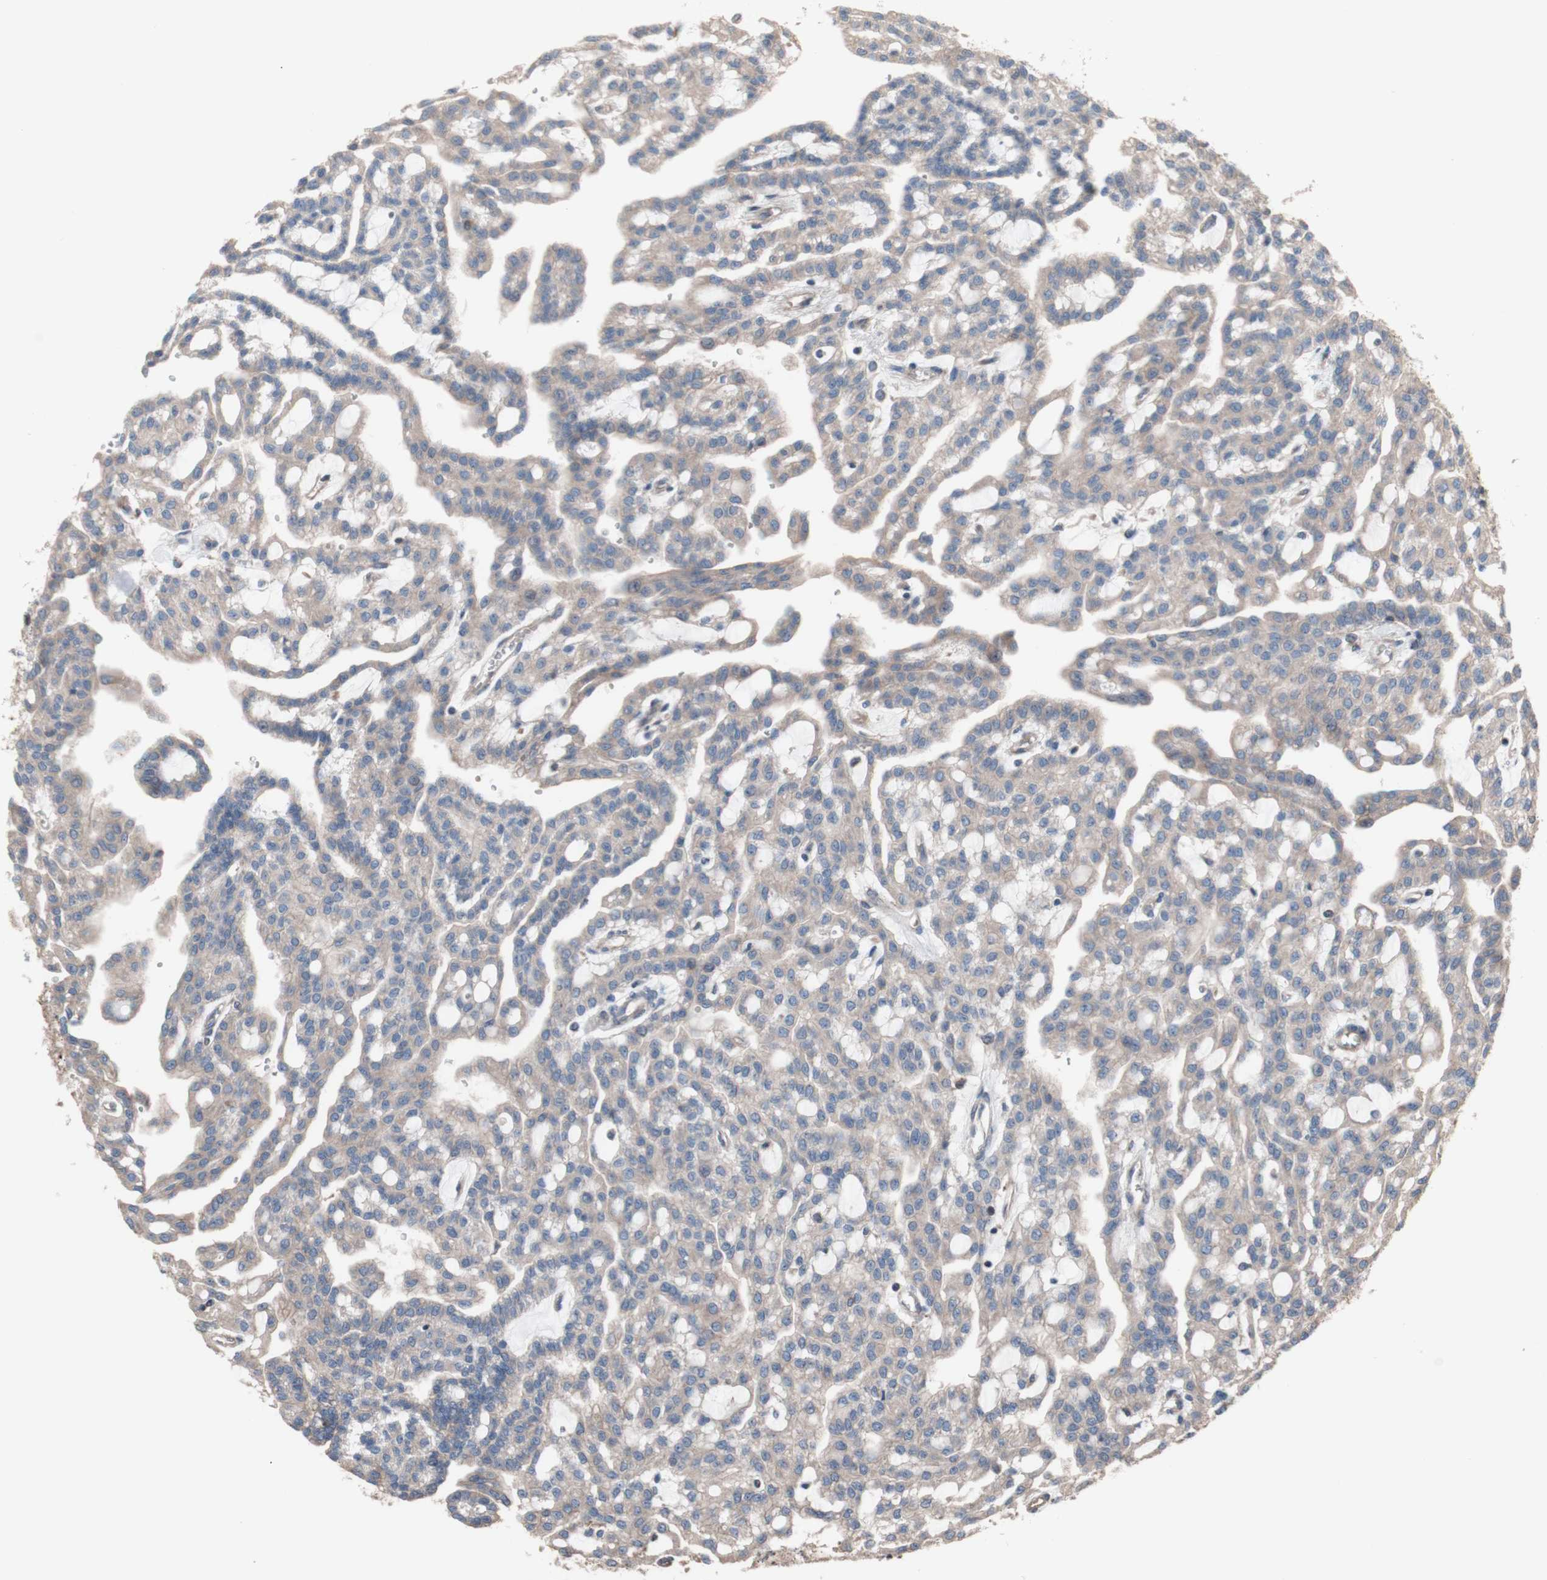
{"staining": {"intensity": "weak", "quantity": ">75%", "location": "cytoplasmic/membranous"}, "tissue": "renal cancer", "cell_type": "Tumor cells", "image_type": "cancer", "snomed": [{"axis": "morphology", "description": "Adenocarcinoma, NOS"}, {"axis": "topography", "description": "Kidney"}], "caption": "The micrograph exhibits a brown stain indicating the presence of a protein in the cytoplasmic/membranous of tumor cells in renal adenocarcinoma. The protein of interest is stained brown, and the nuclei are stained in blue (DAB IHC with brightfield microscopy, high magnification).", "gene": "COPB1", "patient": {"sex": "male", "age": 63}}